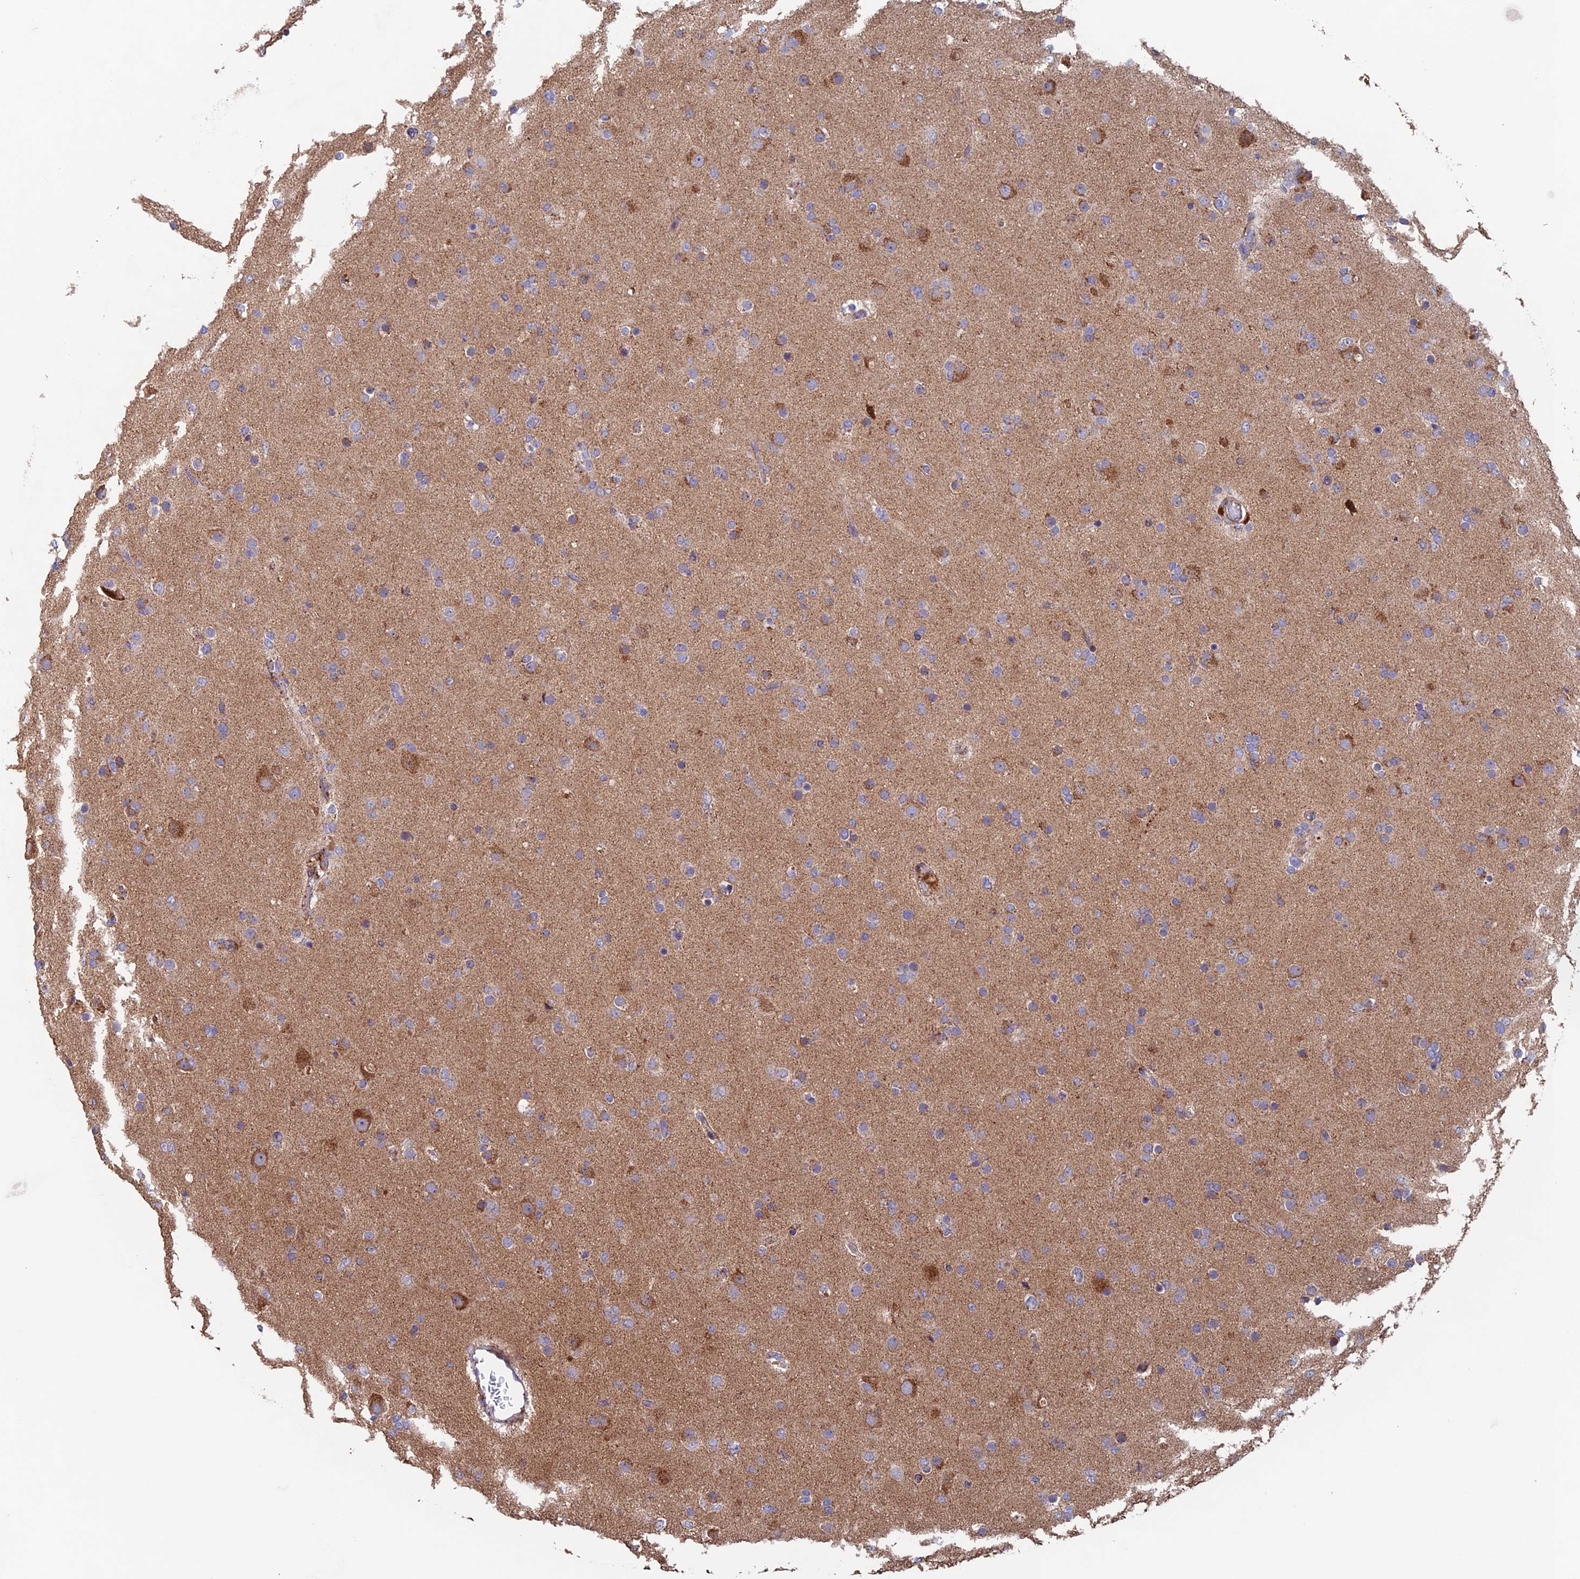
{"staining": {"intensity": "moderate", "quantity": "<25%", "location": "cytoplasmic/membranous"}, "tissue": "glioma", "cell_type": "Tumor cells", "image_type": "cancer", "snomed": [{"axis": "morphology", "description": "Glioma, malignant, Low grade"}, {"axis": "topography", "description": "Brain"}], "caption": "Approximately <25% of tumor cells in malignant glioma (low-grade) exhibit moderate cytoplasmic/membranous protein expression as visualized by brown immunohistochemical staining.", "gene": "MRPL1", "patient": {"sex": "male", "age": 65}}